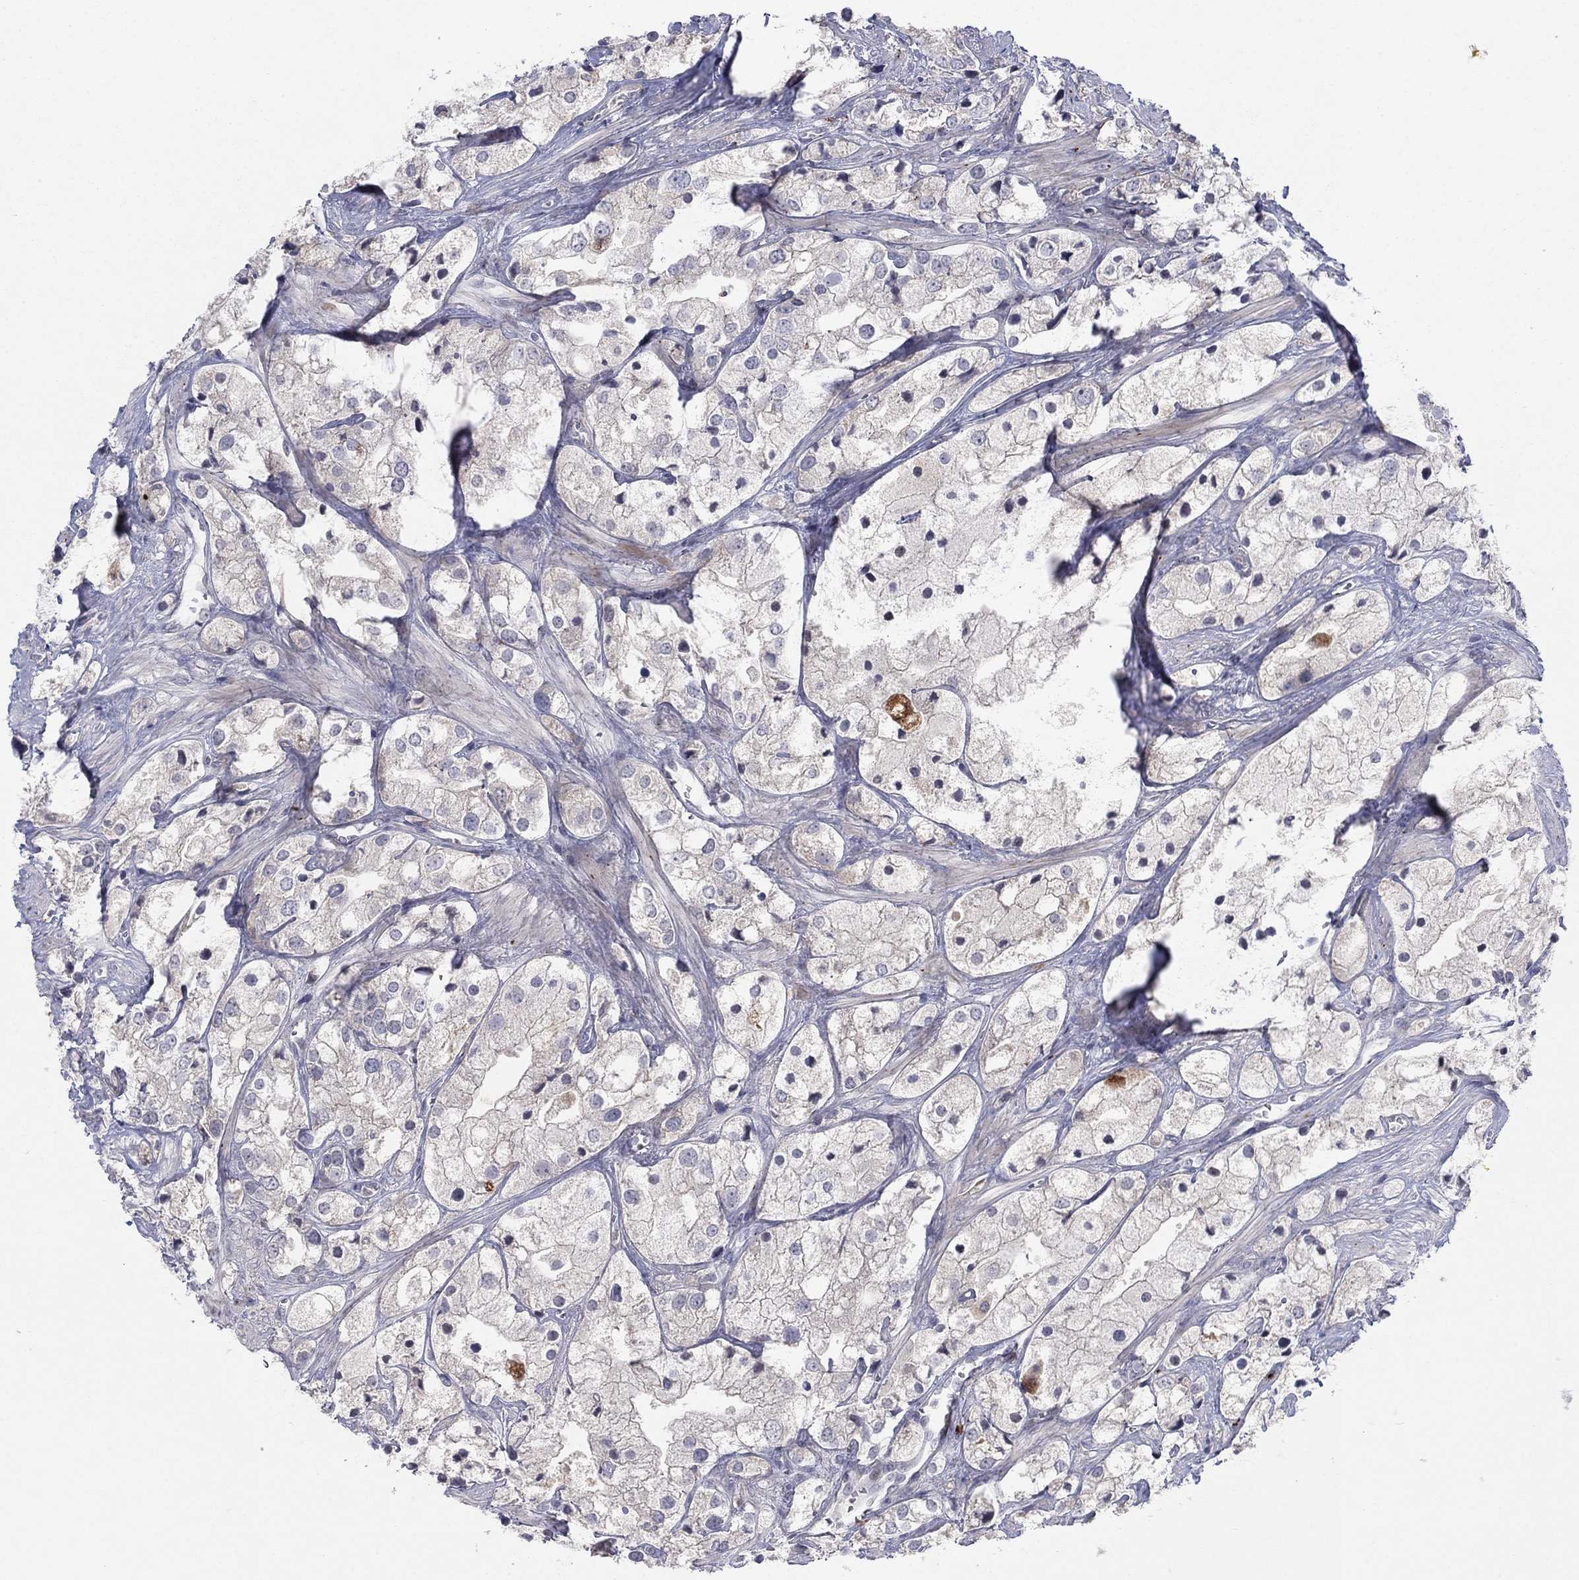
{"staining": {"intensity": "negative", "quantity": "none", "location": "none"}, "tissue": "prostate cancer", "cell_type": "Tumor cells", "image_type": "cancer", "snomed": [{"axis": "morphology", "description": "Adenocarcinoma, NOS"}, {"axis": "topography", "description": "Prostate and seminal vesicle, NOS"}, {"axis": "topography", "description": "Prostate"}], "caption": "High magnification brightfield microscopy of prostate adenocarcinoma stained with DAB (brown) and counterstained with hematoxylin (blue): tumor cells show no significant staining.", "gene": "AMN1", "patient": {"sex": "male", "age": 79}}